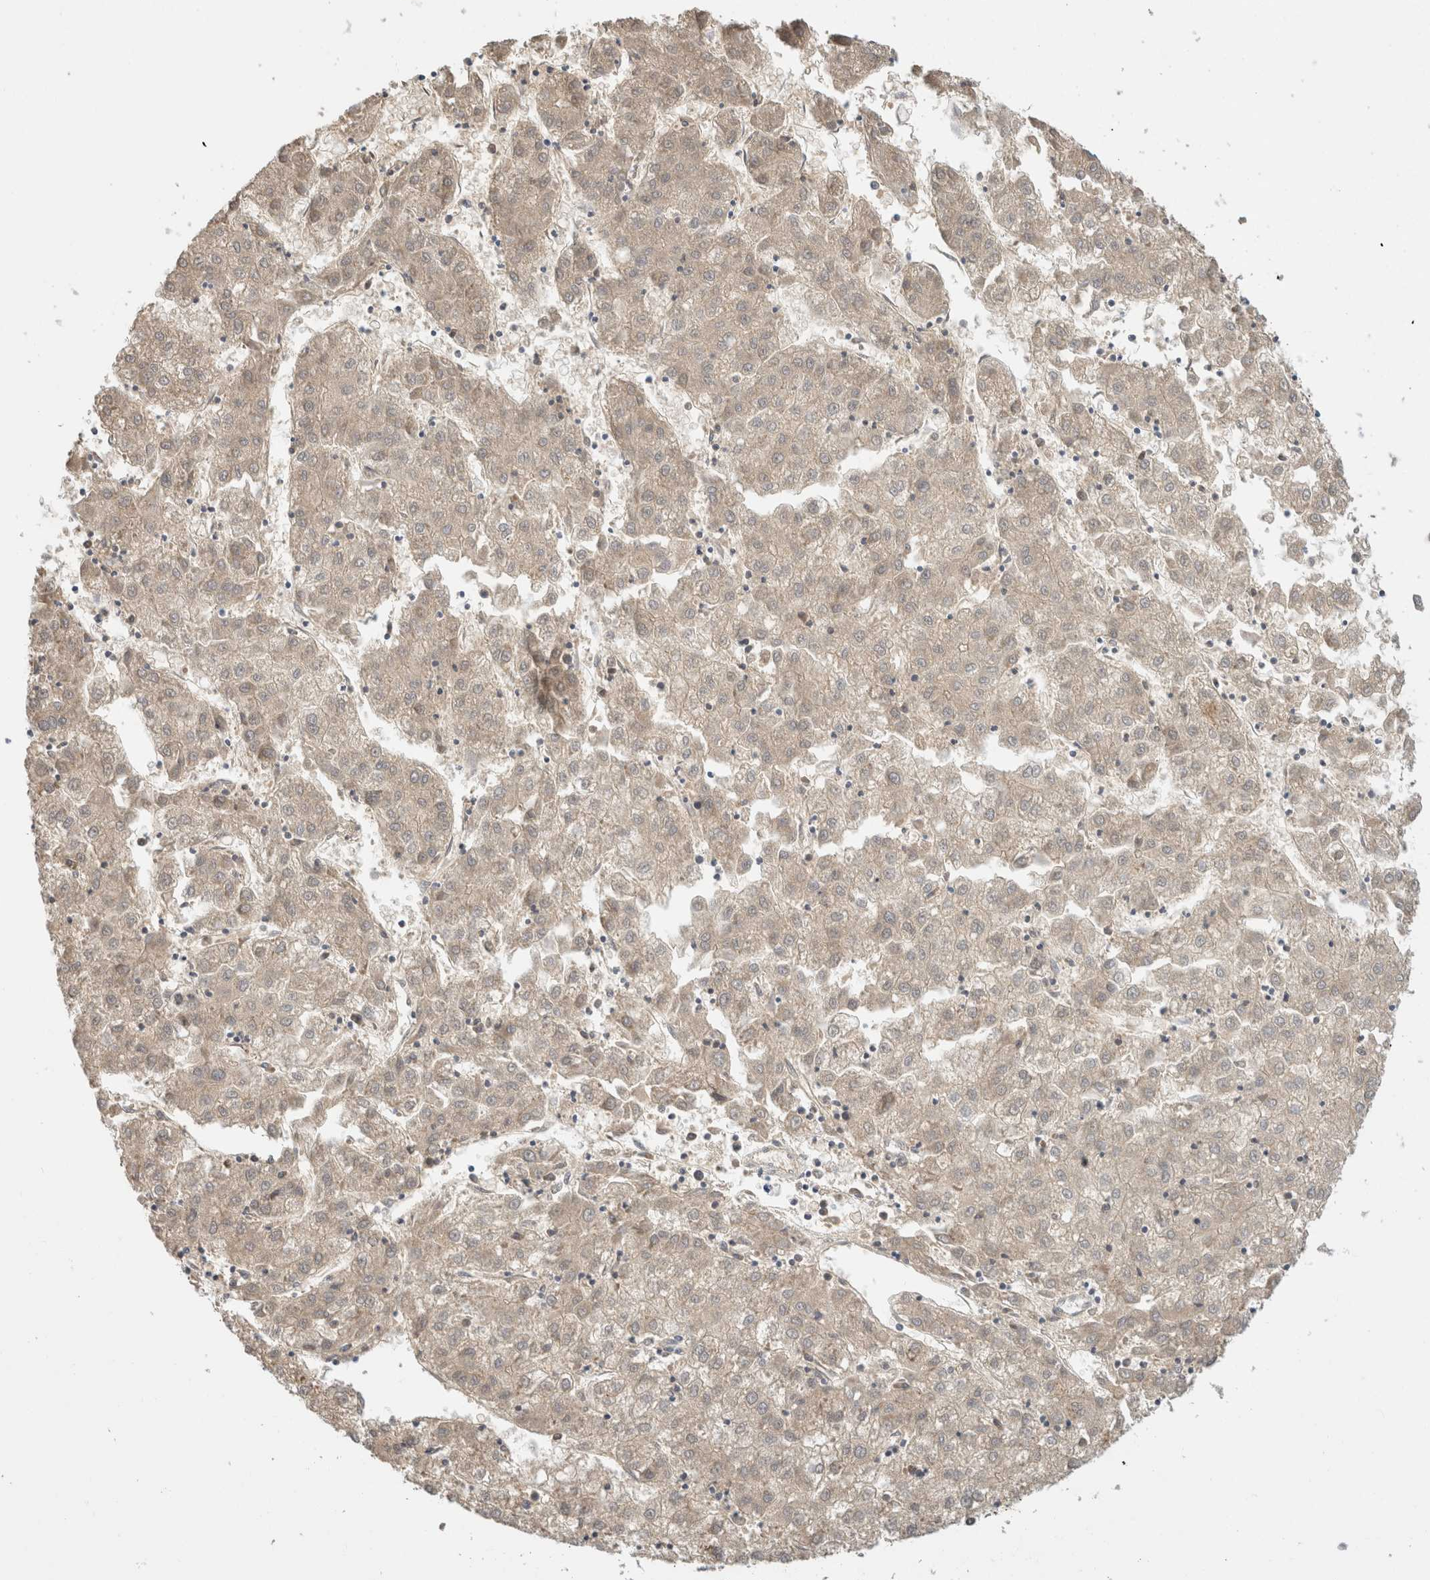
{"staining": {"intensity": "negative", "quantity": "none", "location": "none"}, "tissue": "liver cancer", "cell_type": "Tumor cells", "image_type": "cancer", "snomed": [{"axis": "morphology", "description": "Carcinoma, Hepatocellular, NOS"}, {"axis": "topography", "description": "Liver"}], "caption": "An image of hepatocellular carcinoma (liver) stained for a protein exhibits no brown staining in tumor cells.", "gene": "ARG1", "patient": {"sex": "male", "age": 72}}